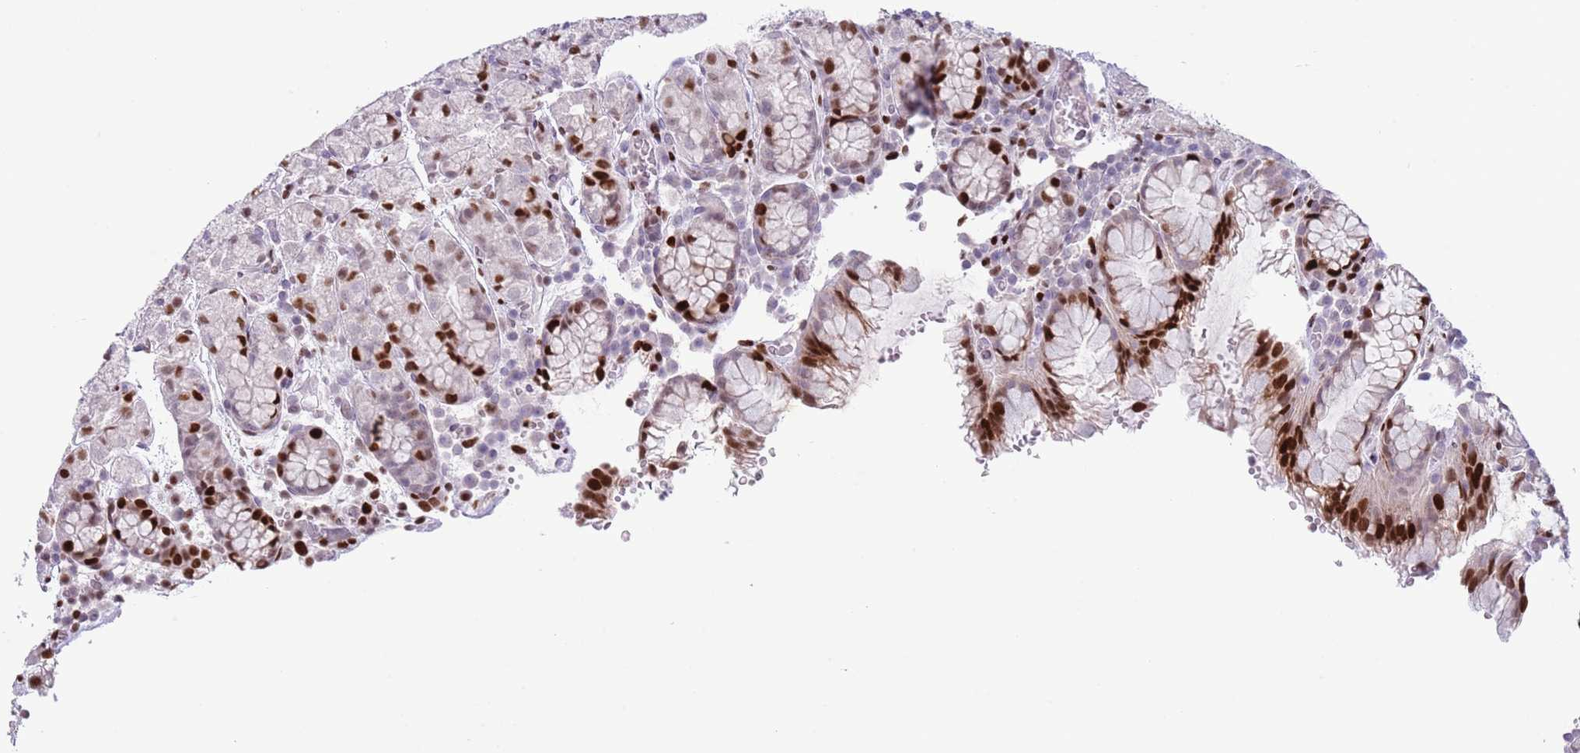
{"staining": {"intensity": "strong", "quantity": "25%-75%", "location": "nuclear"}, "tissue": "stomach", "cell_type": "Glandular cells", "image_type": "normal", "snomed": [{"axis": "morphology", "description": "Normal tissue, NOS"}, {"axis": "topography", "description": "Stomach, upper"}, {"axis": "topography", "description": "Stomach"}], "caption": "DAB immunohistochemical staining of normal human stomach demonstrates strong nuclear protein staining in about 25%-75% of glandular cells. (DAB = brown stain, brightfield microscopy at high magnification).", "gene": "MFSD10", "patient": {"sex": "male", "age": 62}}